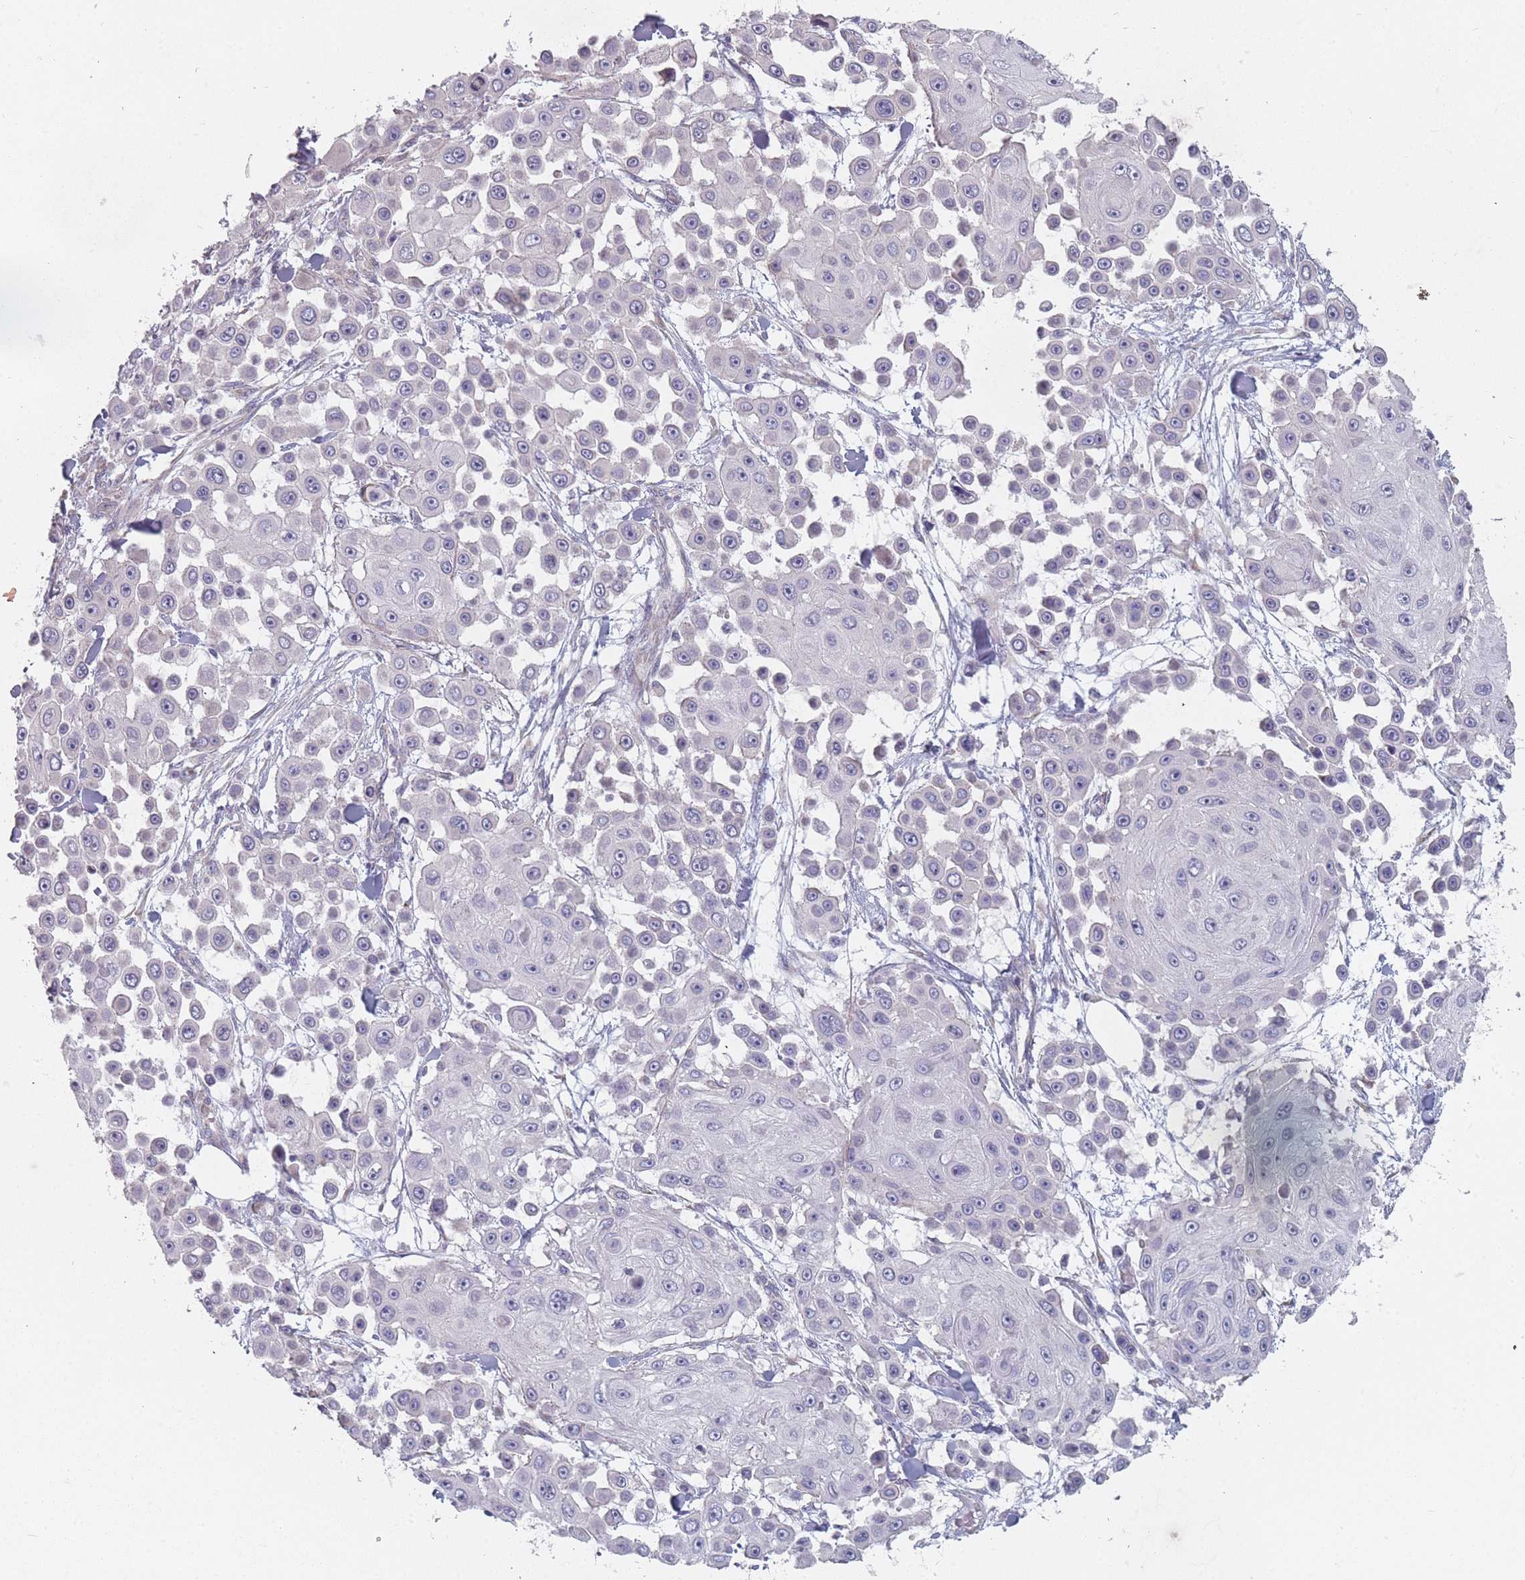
{"staining": {"intensity": "negative", "quantity": "none", "location": "none"}, "tissue": "skin cancer", "cell_type": "Tumor cells", "image_type": "cancer", "snomed": [{"axis": "morphology", "description": "Squamous cell carcinoma, NOS"}, {"axis": "topography", "description": "Skin"}], "caption": "DAB (3,3'-diaminobenzidine) immunohistochemical staining of squamous cell carcinoma (skin) demonstrates no significant staining in tumor cells.", "gene": "CACNG5", "patient": {"sex": "male", "age": 67}}